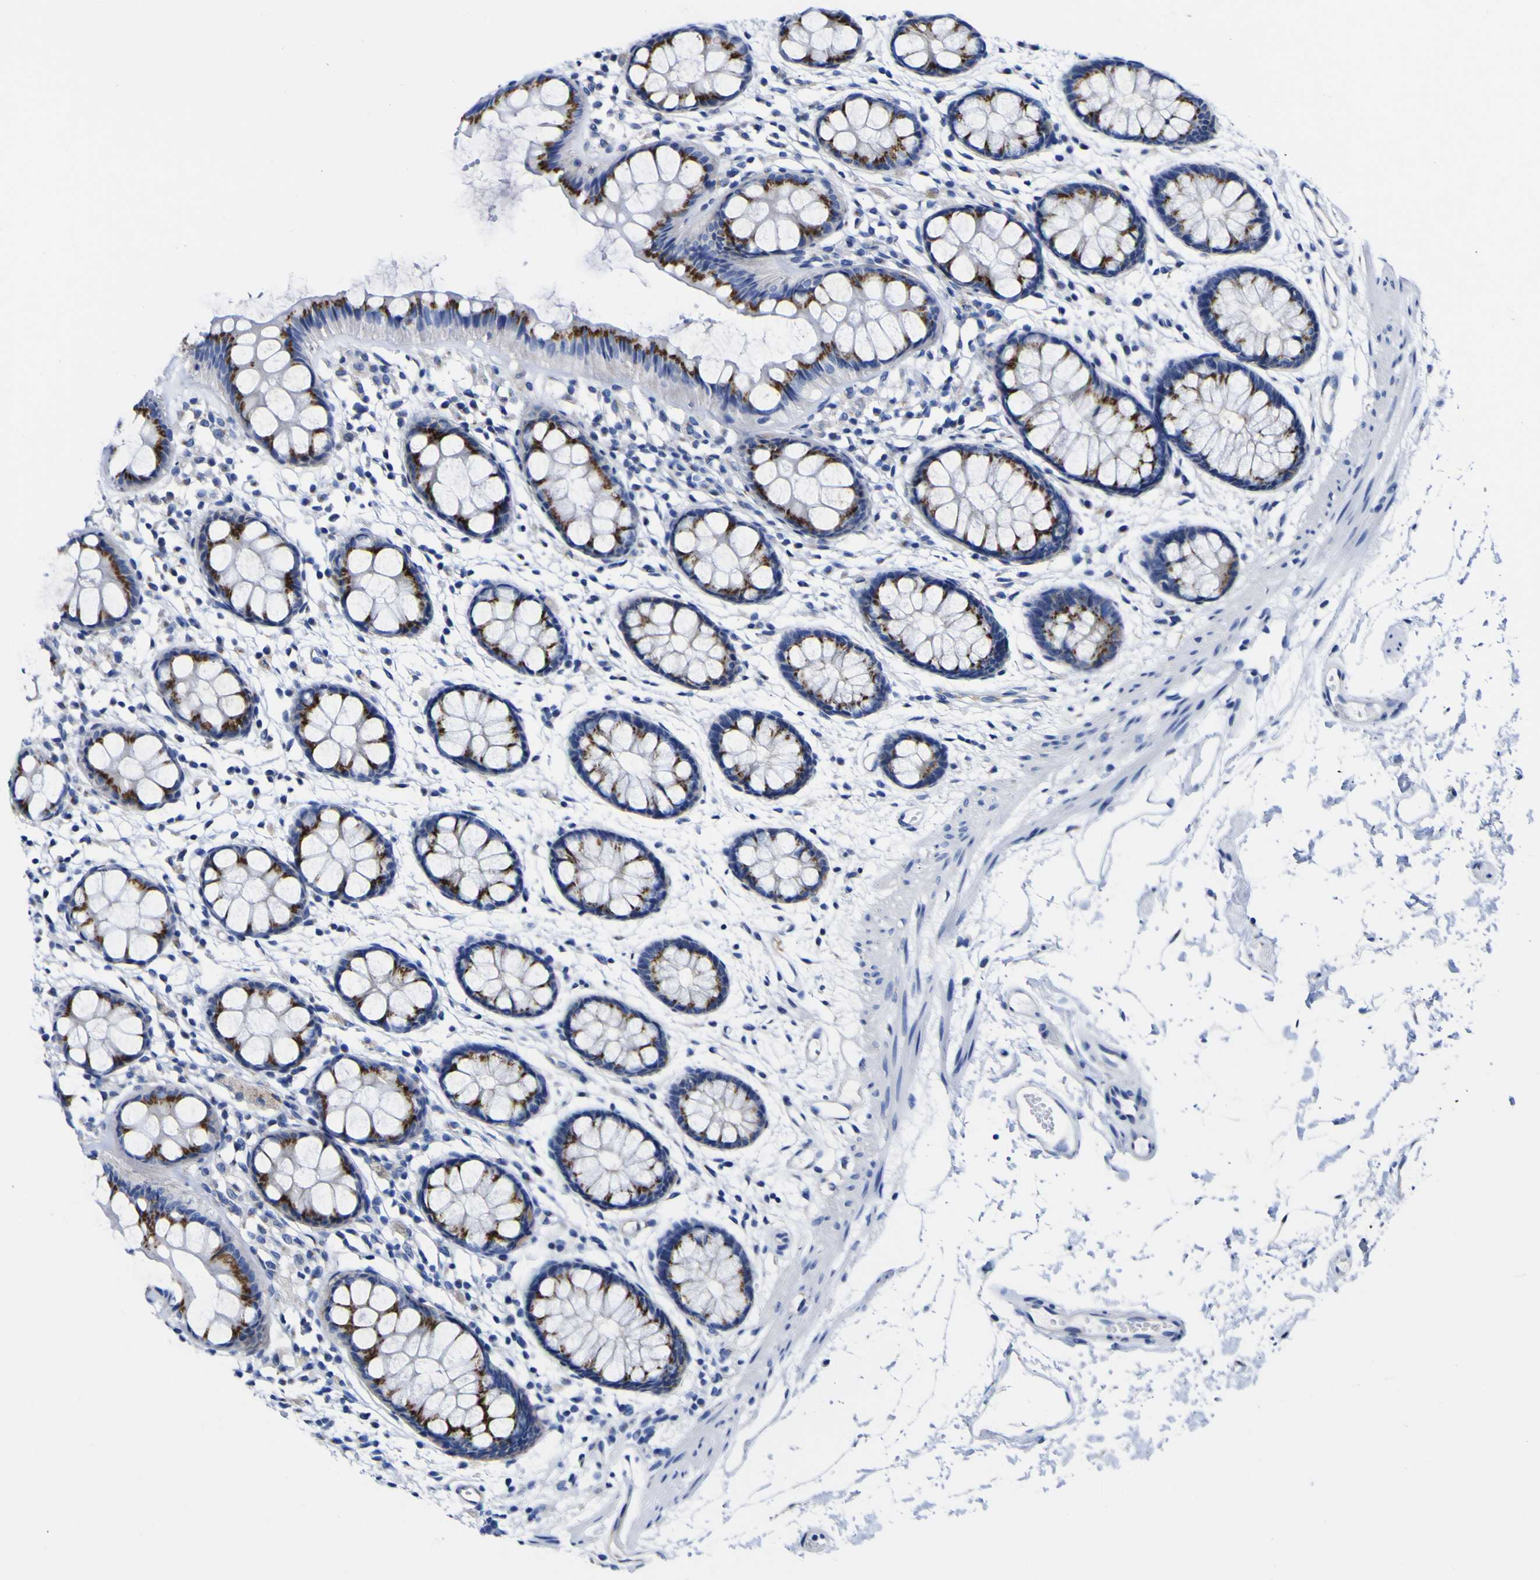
{"staining": {"intensity": "strong", "quantity": ">75%", "location": "cytoplasmic/membranous"}, "tissue": "rectum", "cell_type": "Glandular cells", "image_type": "normal", "snomed": [{"axis": "morphology", "description": "Normal tissue, NOS"}, {"axis": "topography", "description": "Rectum"}], "caption": "Immunohistochemistry (IHC) of normal rectum reveals high levels of strong cytoplasmic/membranous expression in approximately >75% of glandular cells.", "gene": "GOLM1", "patient": {"sex": "female", "age": 66}}